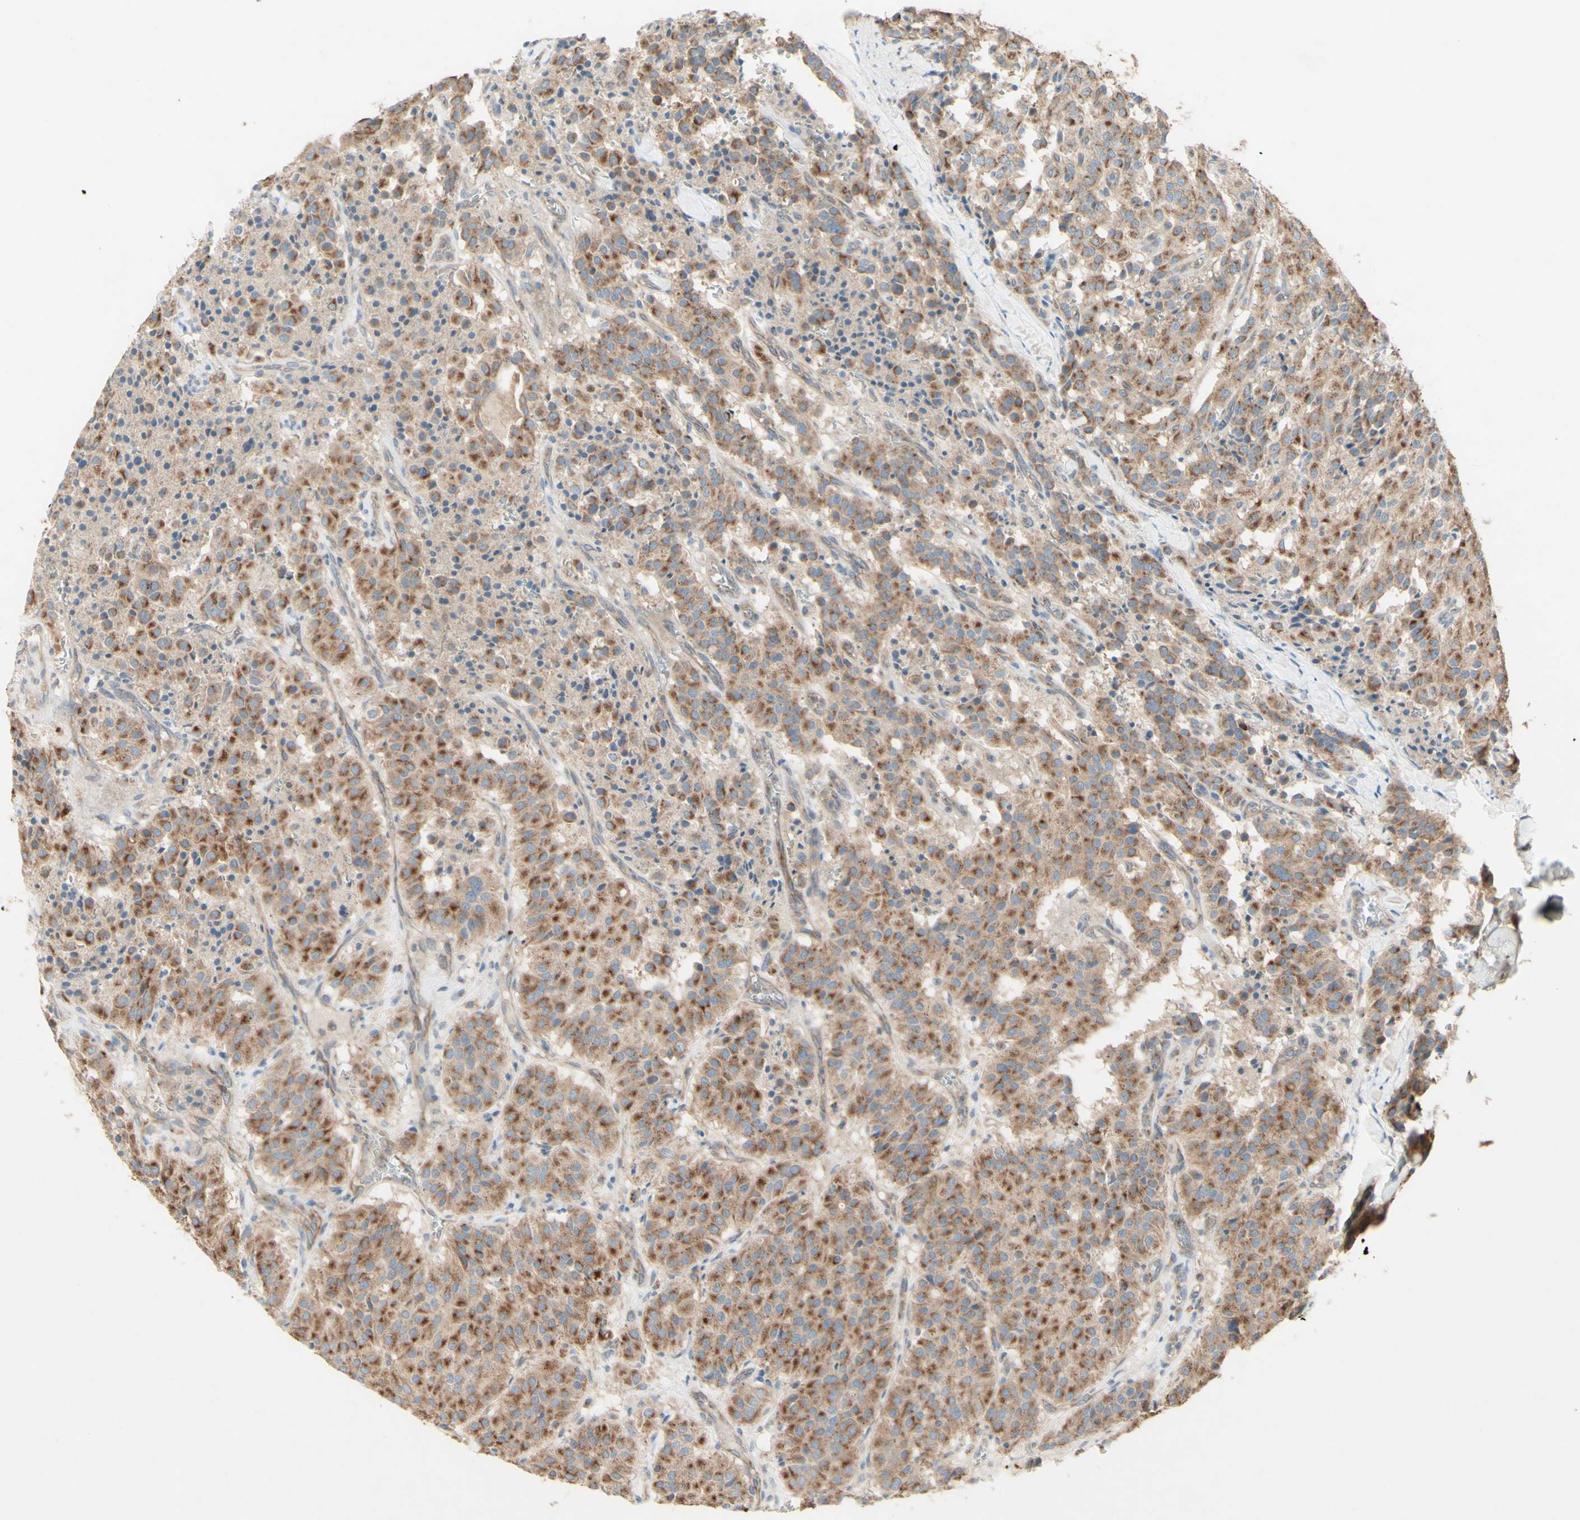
{"staining": {"intensity": "moderate", "quantity": ">75%", "location": "cytoplasmic/membranous"}, "tissue": "carcinoid", "cell_type": "Tumor cells", "image_type": "cancer", "snomed": [{"axis": "morphology", "description": "Carcinoid, malignant, NOS"}, {"axis": "topography", "description": "Lung"}], "caption": "Carcinoid (malignant) was stained to show a protein in brown. There is medium levels of moderate cytoplasmic/membranous staining in about >75% of tumor cells.", "gene": "MTM1", "patient": {"sex": "male", "age": 30}}